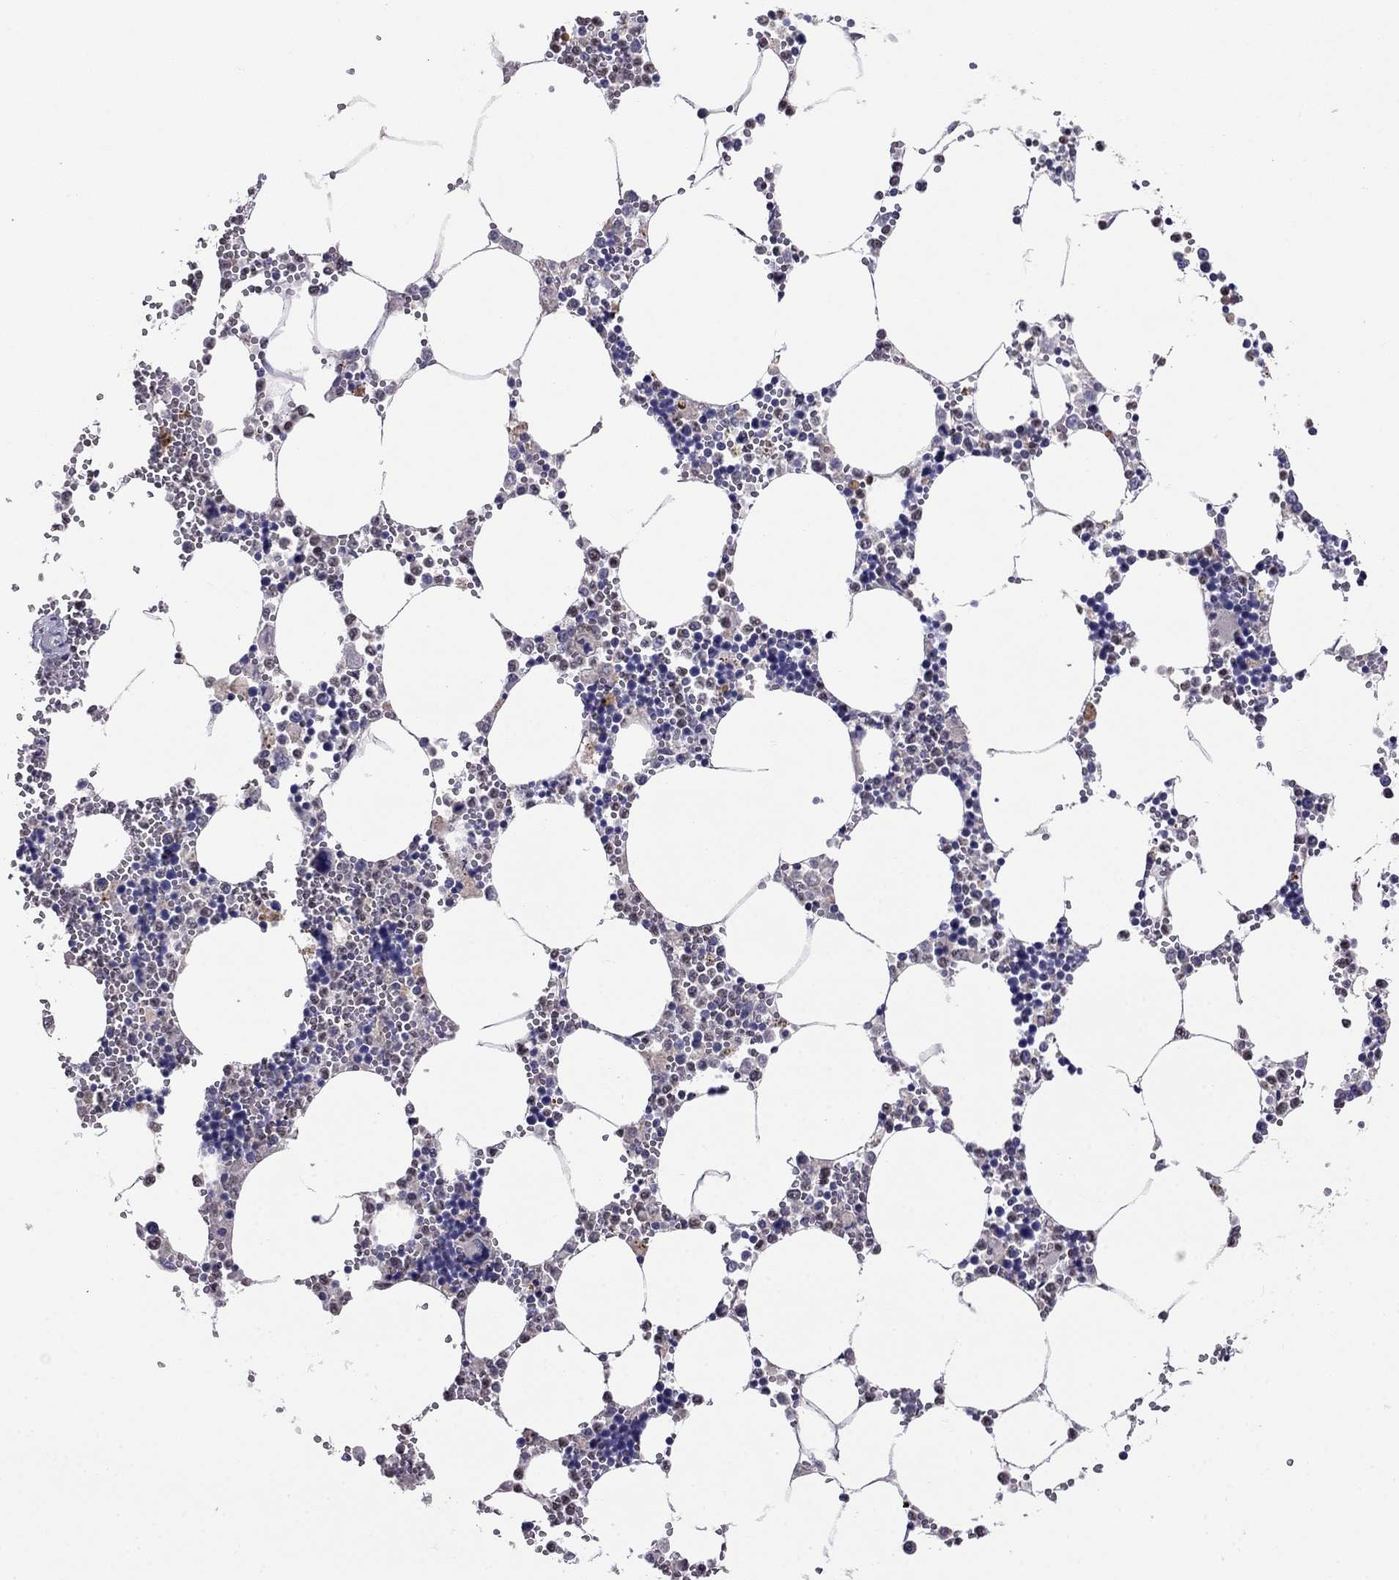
{"staining": {"intensity": "negative", "quantity": "none", "location": "none"}, "tissue": "bone marrow", "cell_type": "Hematopoietic cells", "image_type": "normal", "snomed": [{"axis": "morphology", "description": "Normal tissue, NOS"}, {"axis": "topography", "description": "Bone marrow"}], "caption": "IHC histopathology image of unremarkable bone marrow stained for a protein (brown), which reveals no expression in hematopoietic cells.", "gene": "LRRC39", "patient": {"sex": "male", "age": 54}}